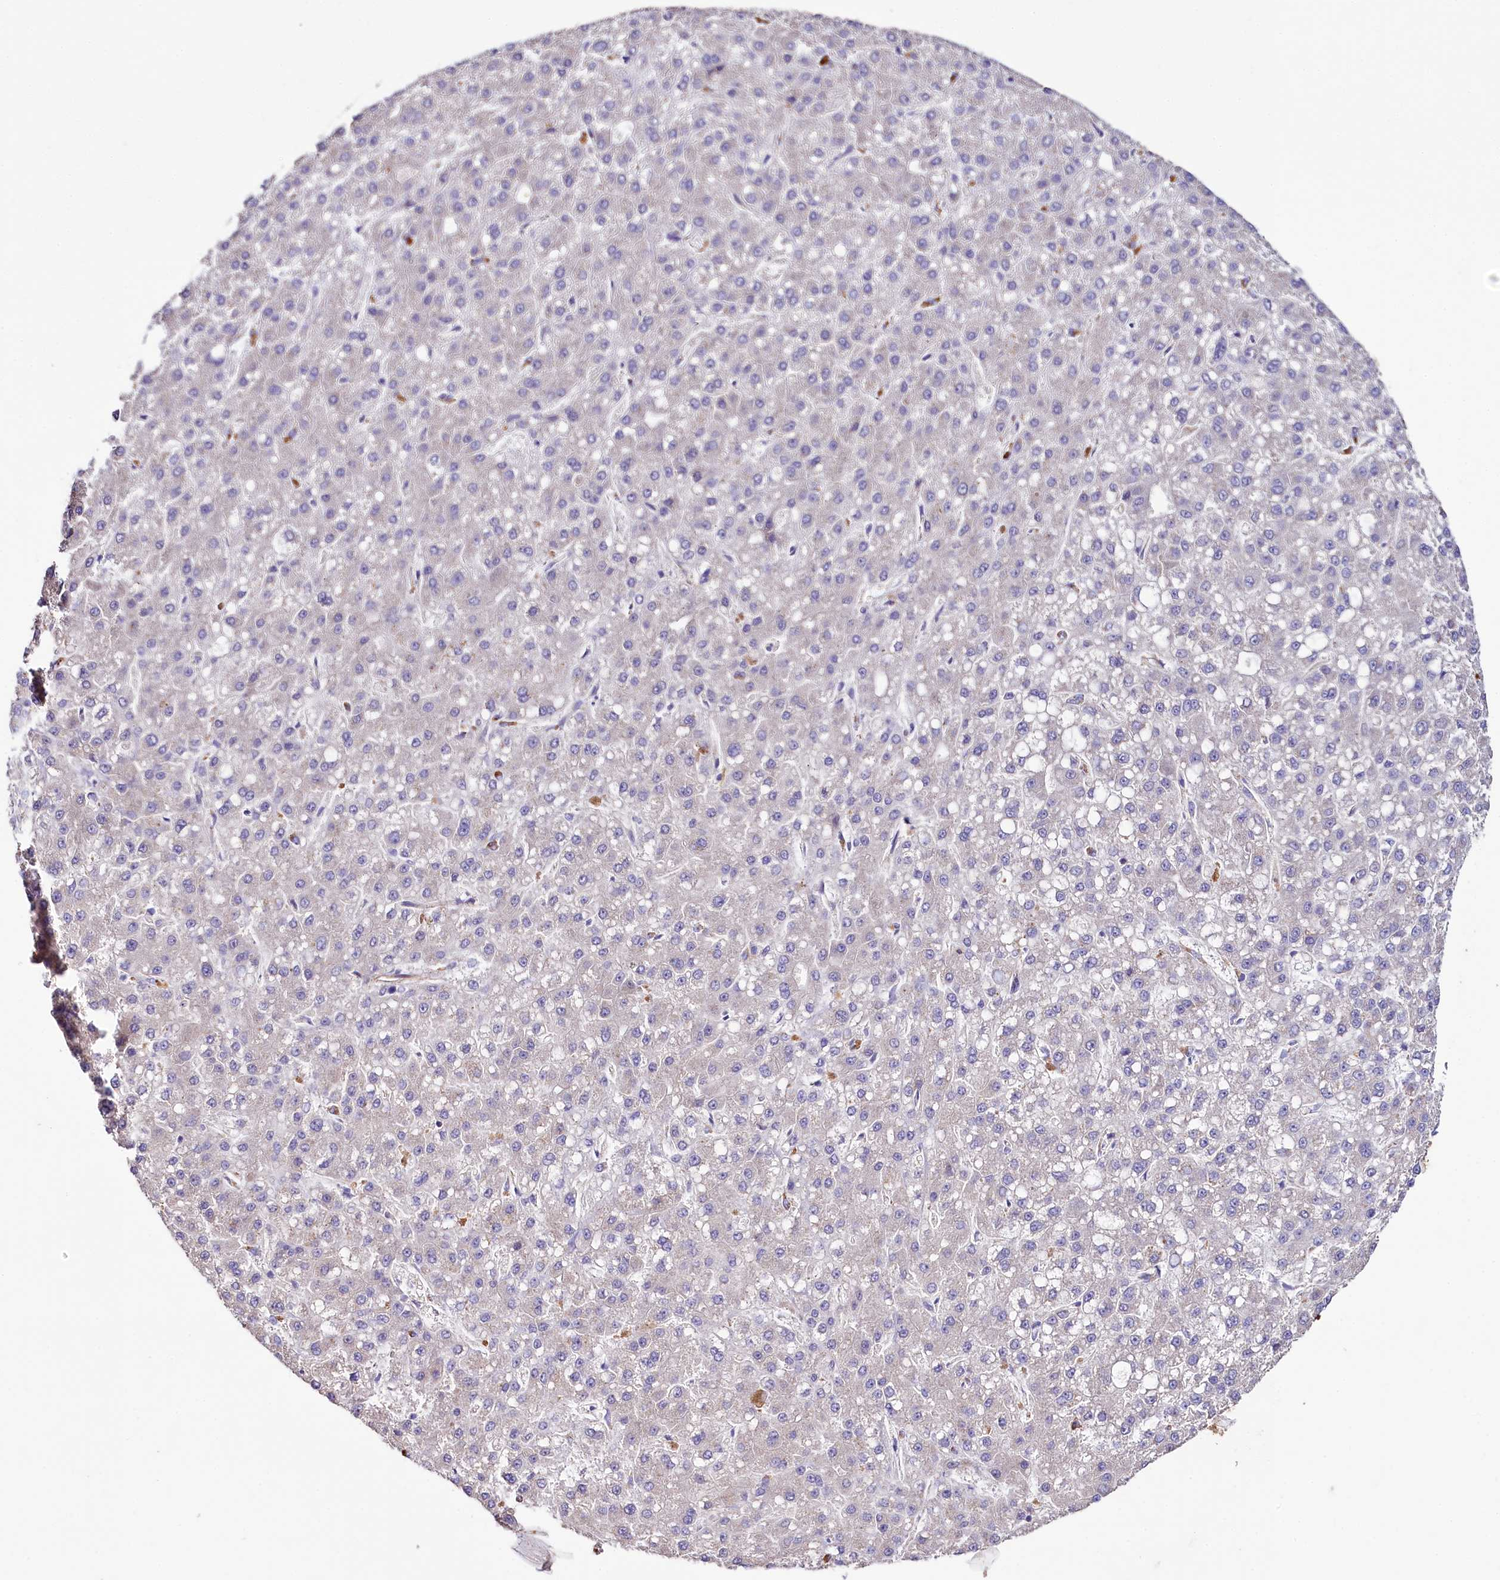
{"staining": {"intensity": "negative", "quantity": "none", "location": "none"}, "tissue": "liver cancer", "cell_type": "Tumor cells", "image_type": "cancer", "snomed": [{"axis": "morphology", "description": "Carcinoma, Hepatocellular, NOS"}, {"axis": "topography", "description": "Liver"}], "caption": "The histopathology image reveals no significant positivity in tumor cells of liver cancer.", "gene": "SPATS2", "patient": {"sex": "male", "age": 67}}